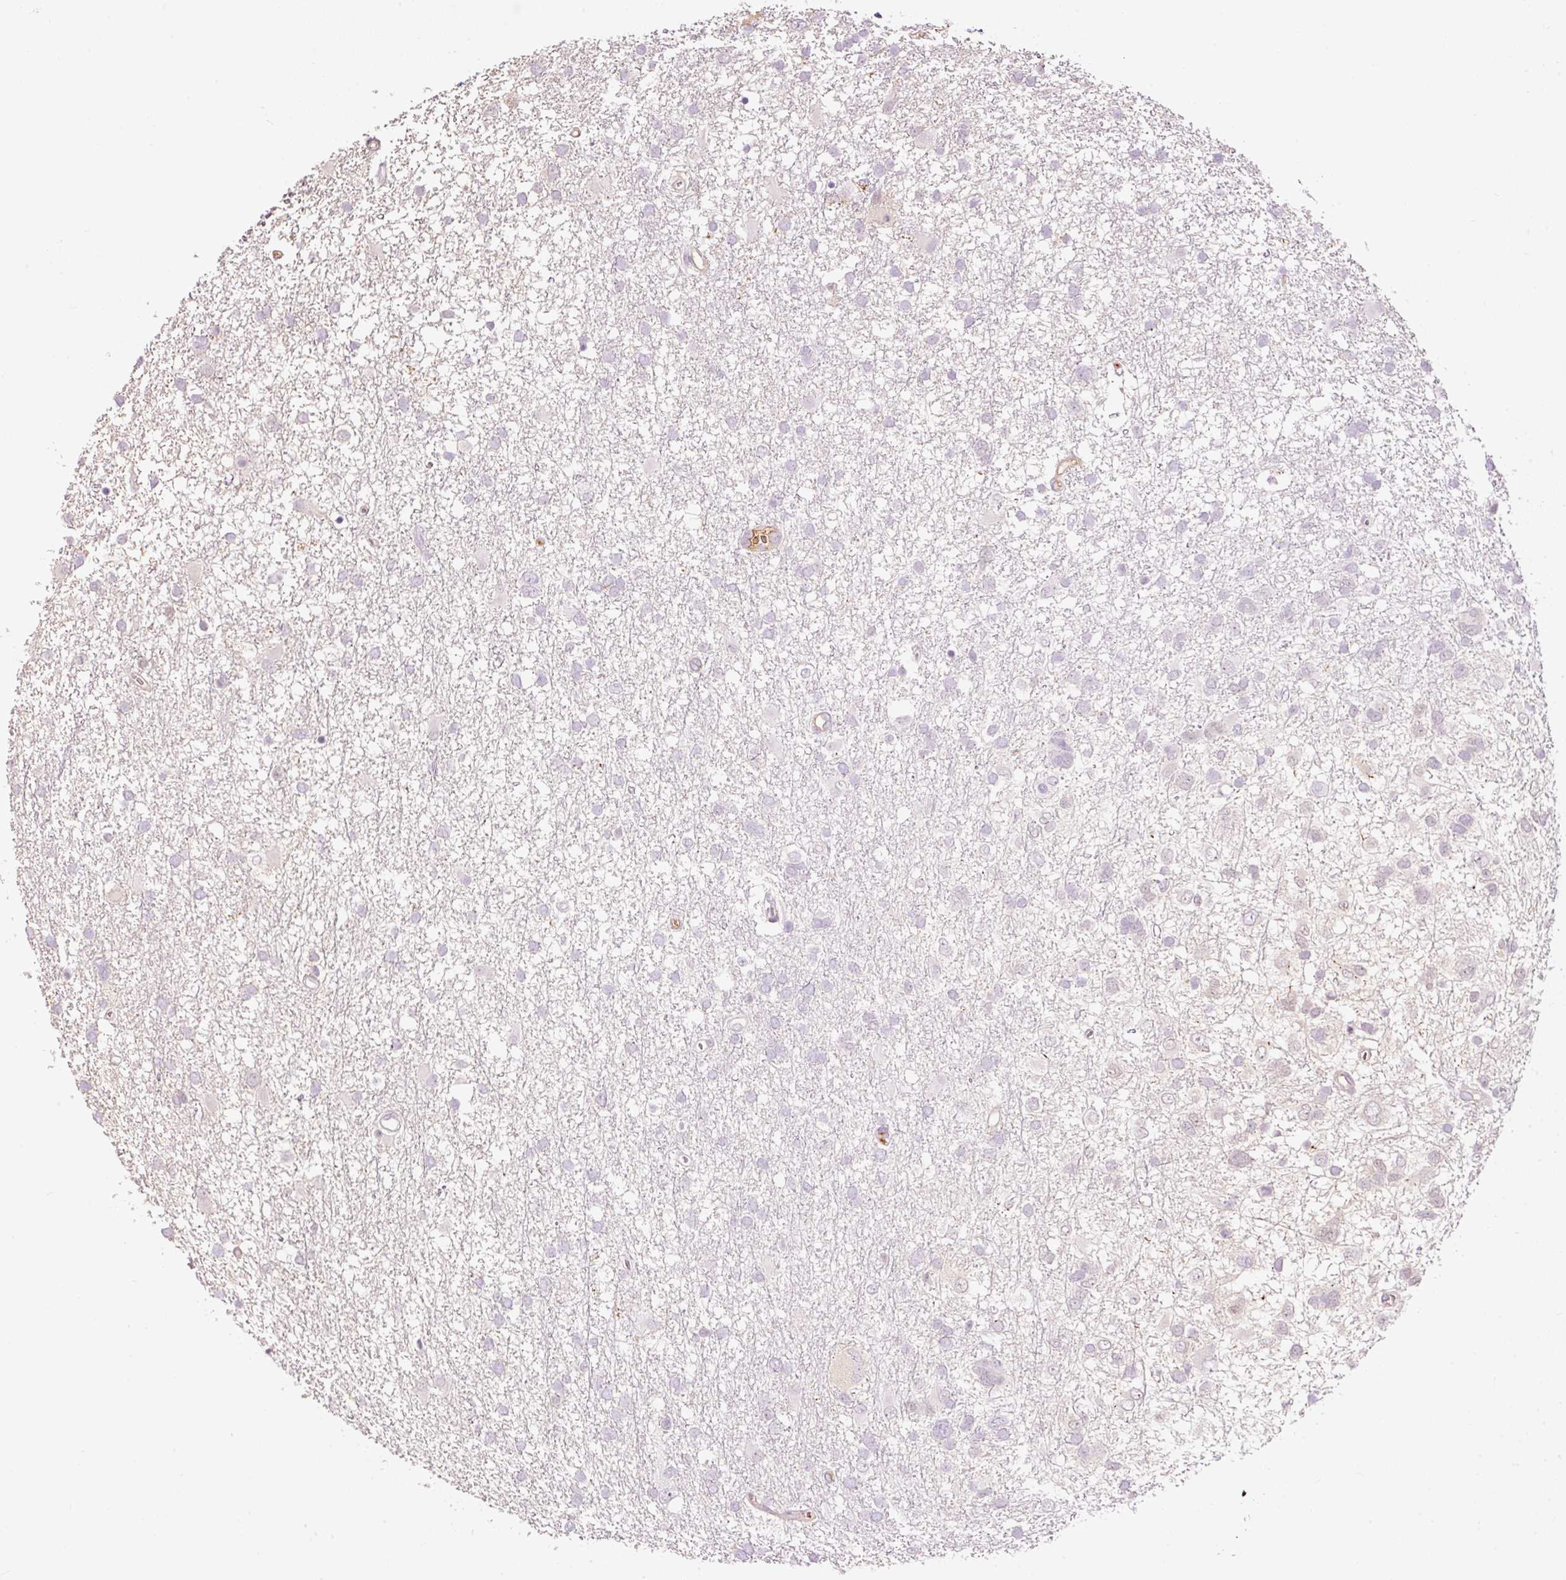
{"staining": {"intensity": "negative", "quantity": "none", "location": "none"}, "tissue": "glioma", "cell_type": "Tumor cells", "image_type": "cancer", "snomed": [{"axis": "morphology", "description": "Glioma, malignant, High grade"}, {"axis": "topography", "description": "Brain"}], "caption": "Immunohistochemical staining of glioma shows no significant expression in tumor cells.", "gene": "PRPF38B", "patient": {"sex": "male", "age": 61}}